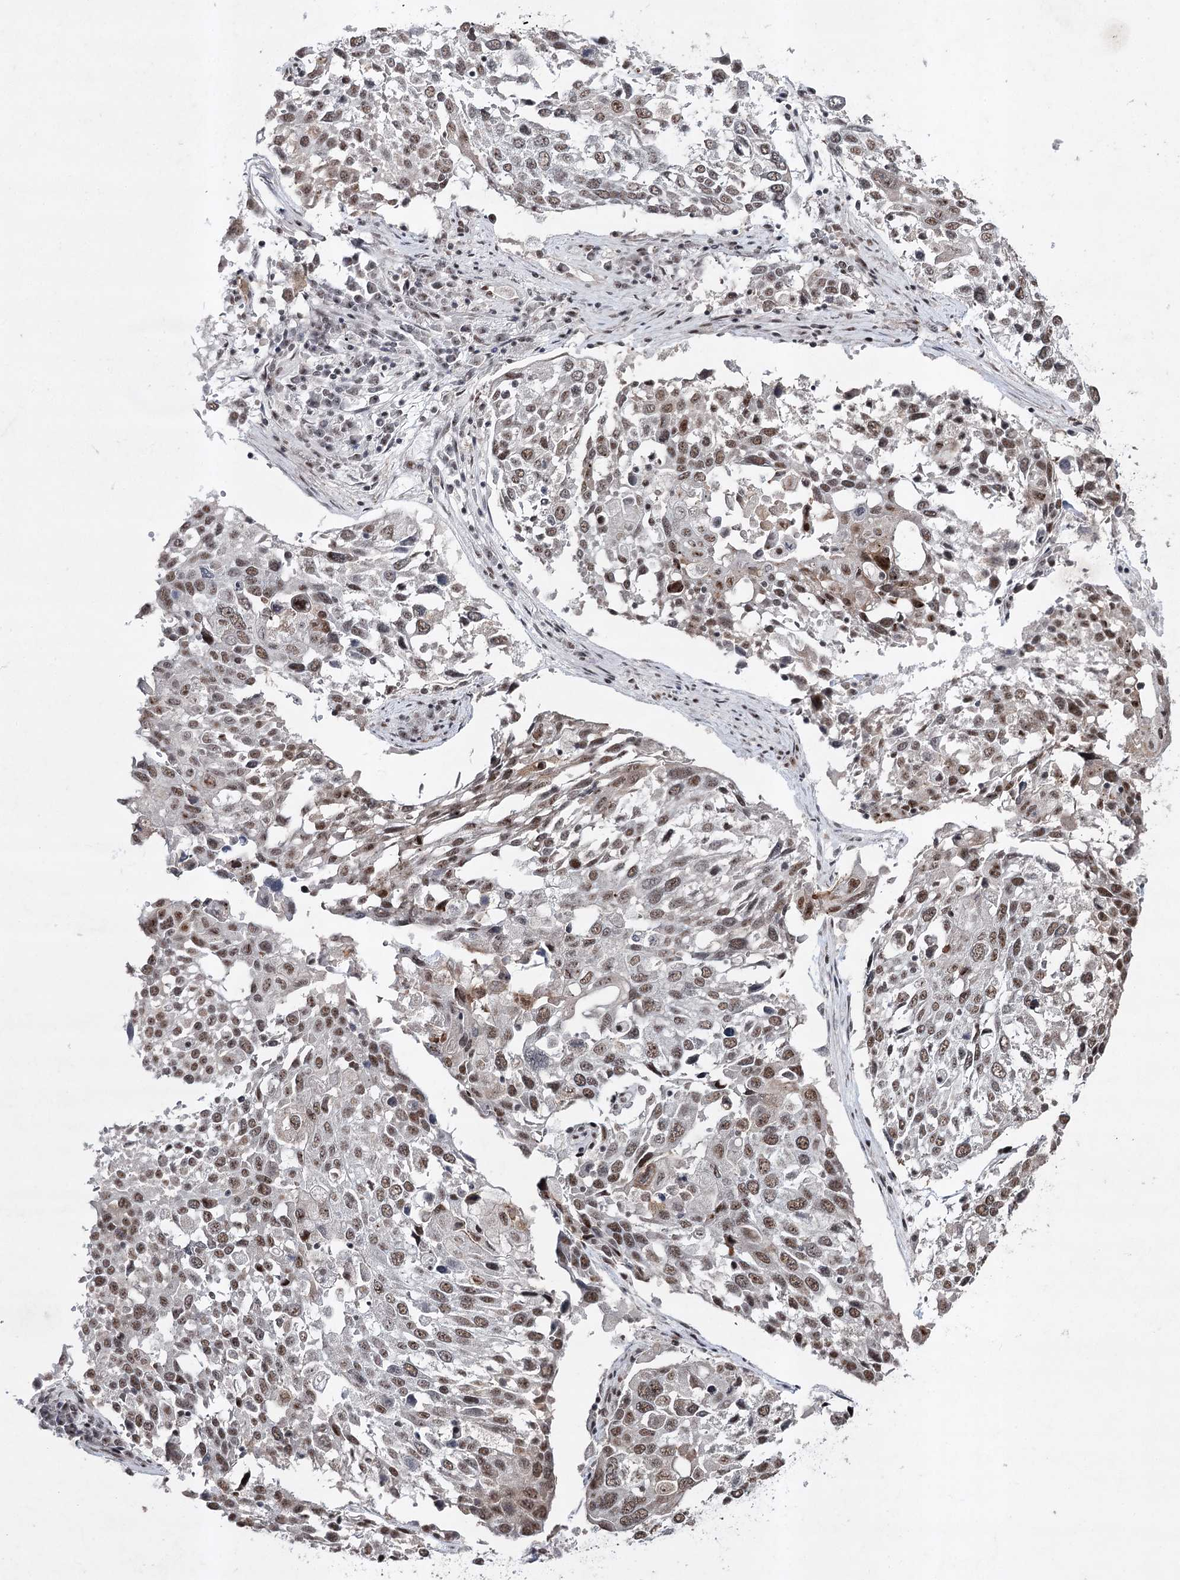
{"staining": {"intensity": "moderate", "quantity": ">75%", "location": "nuclear"}, "tissue": "lung cancer", "cell_type": "Tumor cells", "image_type": "cancer", "snomed": [{"axis": "morphology", "description": "Squamous cell carcinoma, NOS"}, {"axis": "topography", "description": "Lung"}], "caption": "The photomicrograph shows immunohistochemical staining of lung cancer (squamous cell carcinoma). There is moderate nuclear staining is present in about >75% of tumor cells.", "gene": "PDCD4", "patient": {"sex": "male", "age": 65}}